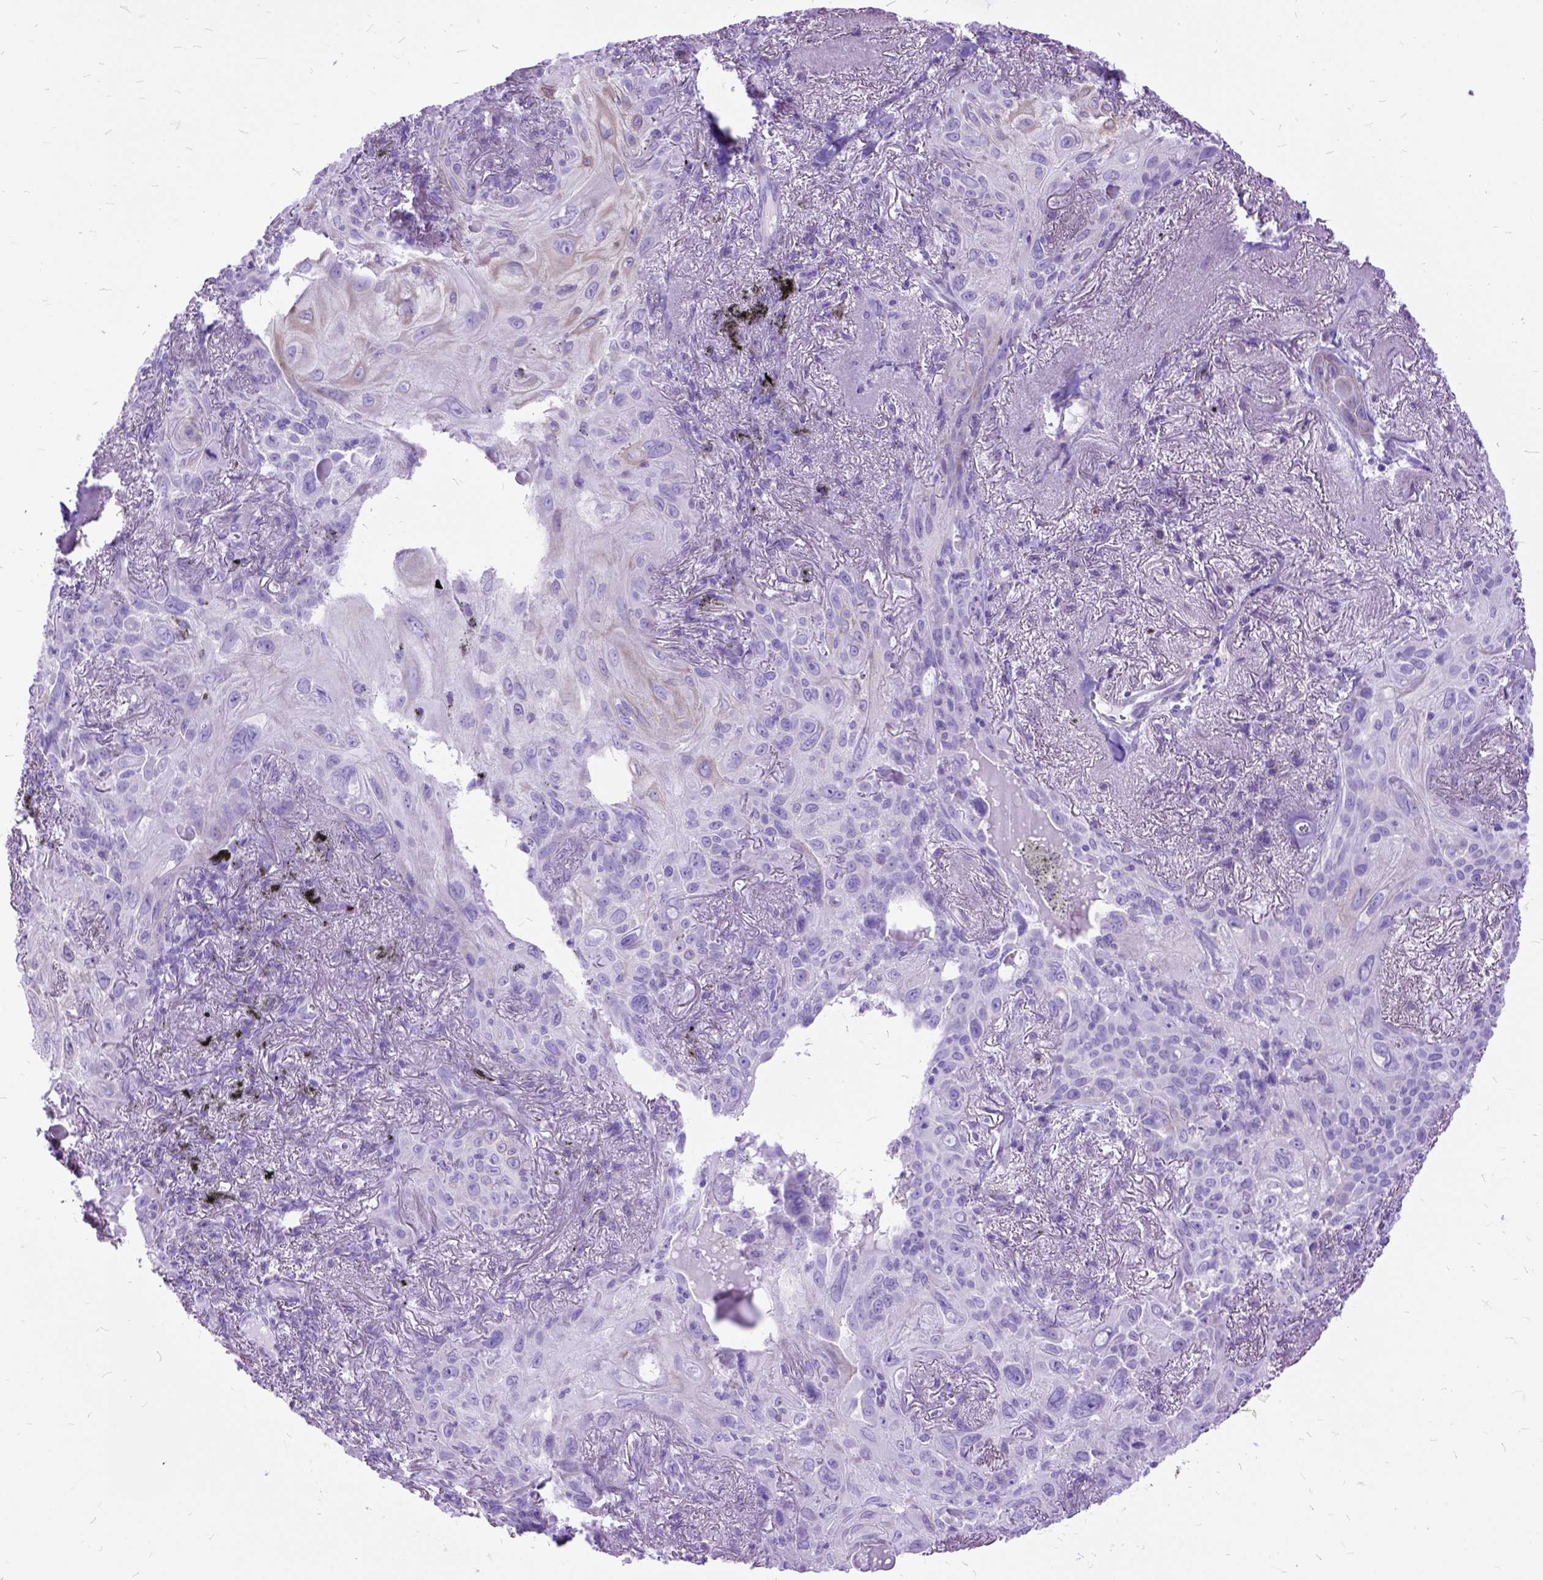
{"staining": {"intensity": "negative", "quantity": "none", "location": "none"}, "tissue": "lung cancer", "cell_type": "Tumor cells", "image_type": "cancer", "snomed": [{"axis": "morphology", "description": "Squamous cell carcinoma, NOS"}, {"axis": "topography", "description": "Lung"}], "caption": "Lung cancer (squamous cell carcinoma) was stained to show a protein in brown. There is no significant expression in tumor cells. (Immunohistochemistry (ihc), brightfield microscopy, high magnification).", "gene": "DNAH2", "patient": {"sex": "male", "age": 79}}